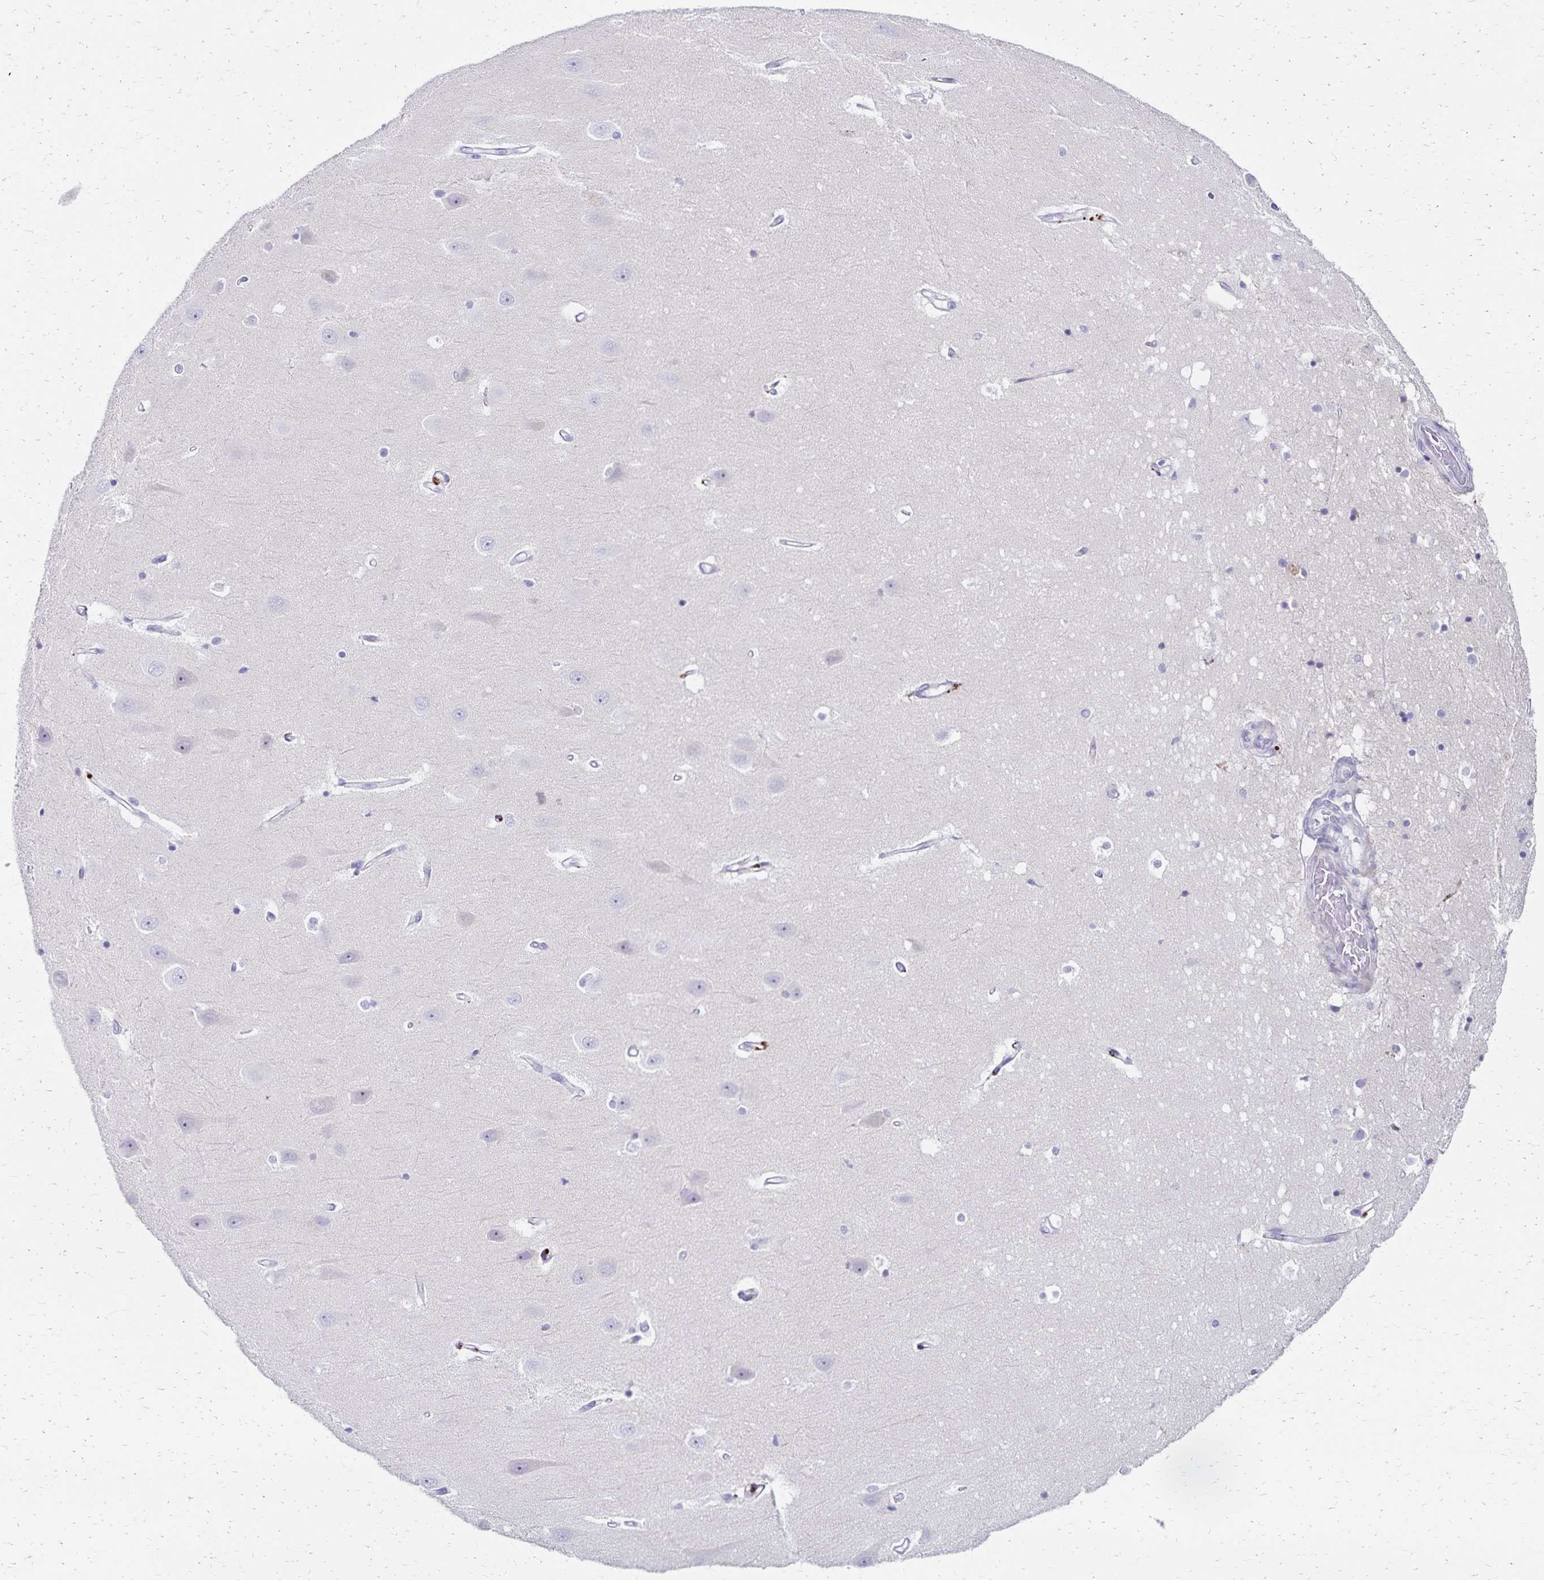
{"staining": {"intensity": "negative", "quantity": "none", "location": "none"}, "tissue": "hippocampus", "cell_type": "Glial cells", "image_type": "normal", "snomed": [{"axis": "morphology", "description": "Normal tissue, NOS"}, {"axis": "topography", "description": "Hippocampus"}], "caption": "Immunohistochemical staining of unremarkable human hippocampus demonstrates no significant expression in glial cells. The staining is performed using DAB (3,3'-diaminobenzidine) brown chromogen with nuclei counter-stained in using hematoxylin.", "gene": "NECAP1", "patient": {"sex": "male", "age": 63}}